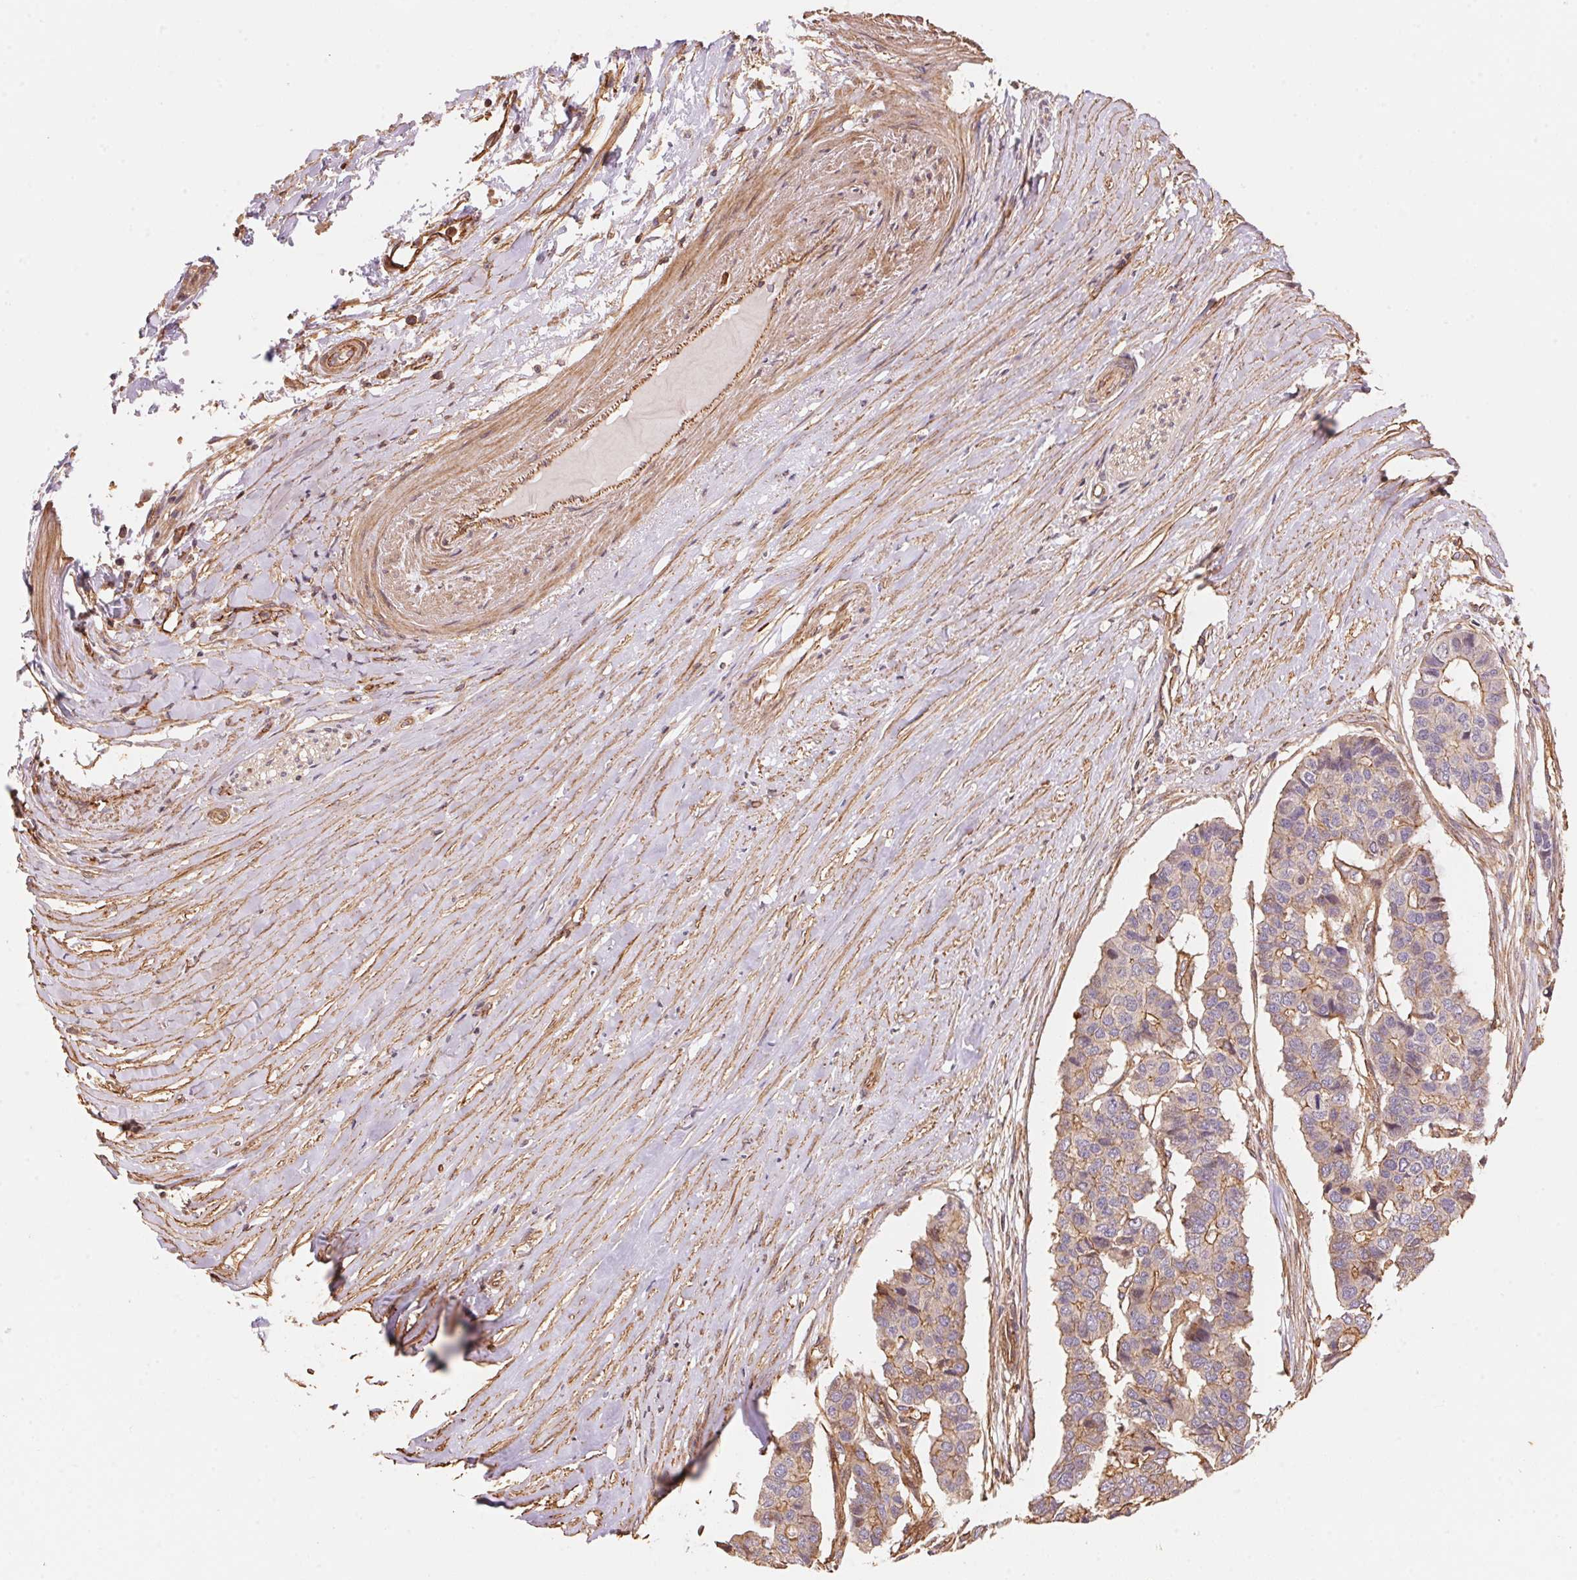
{"staining": {"intensity": "moderate", "quantity": "<25%", "location": "cytoplasmic/membranous"}, "tissue": "pancreatic cancer", "cell_type": "Tumor cells", "image_type": "cancer", "snomed": [{"axis": "morphology", "description": "Adenocarcinoma, NOS"}, {"axis": "topography", "description": "Pancreas"}], "caption": "Protein expression analysis of pancreatic adenocarcinoma demonstrates moderate cytoplasmic/membranous expression in approximately <25% of tumor cells.", "gene": "FRAS1", "patient": {"sex": "male", "age": 50}}